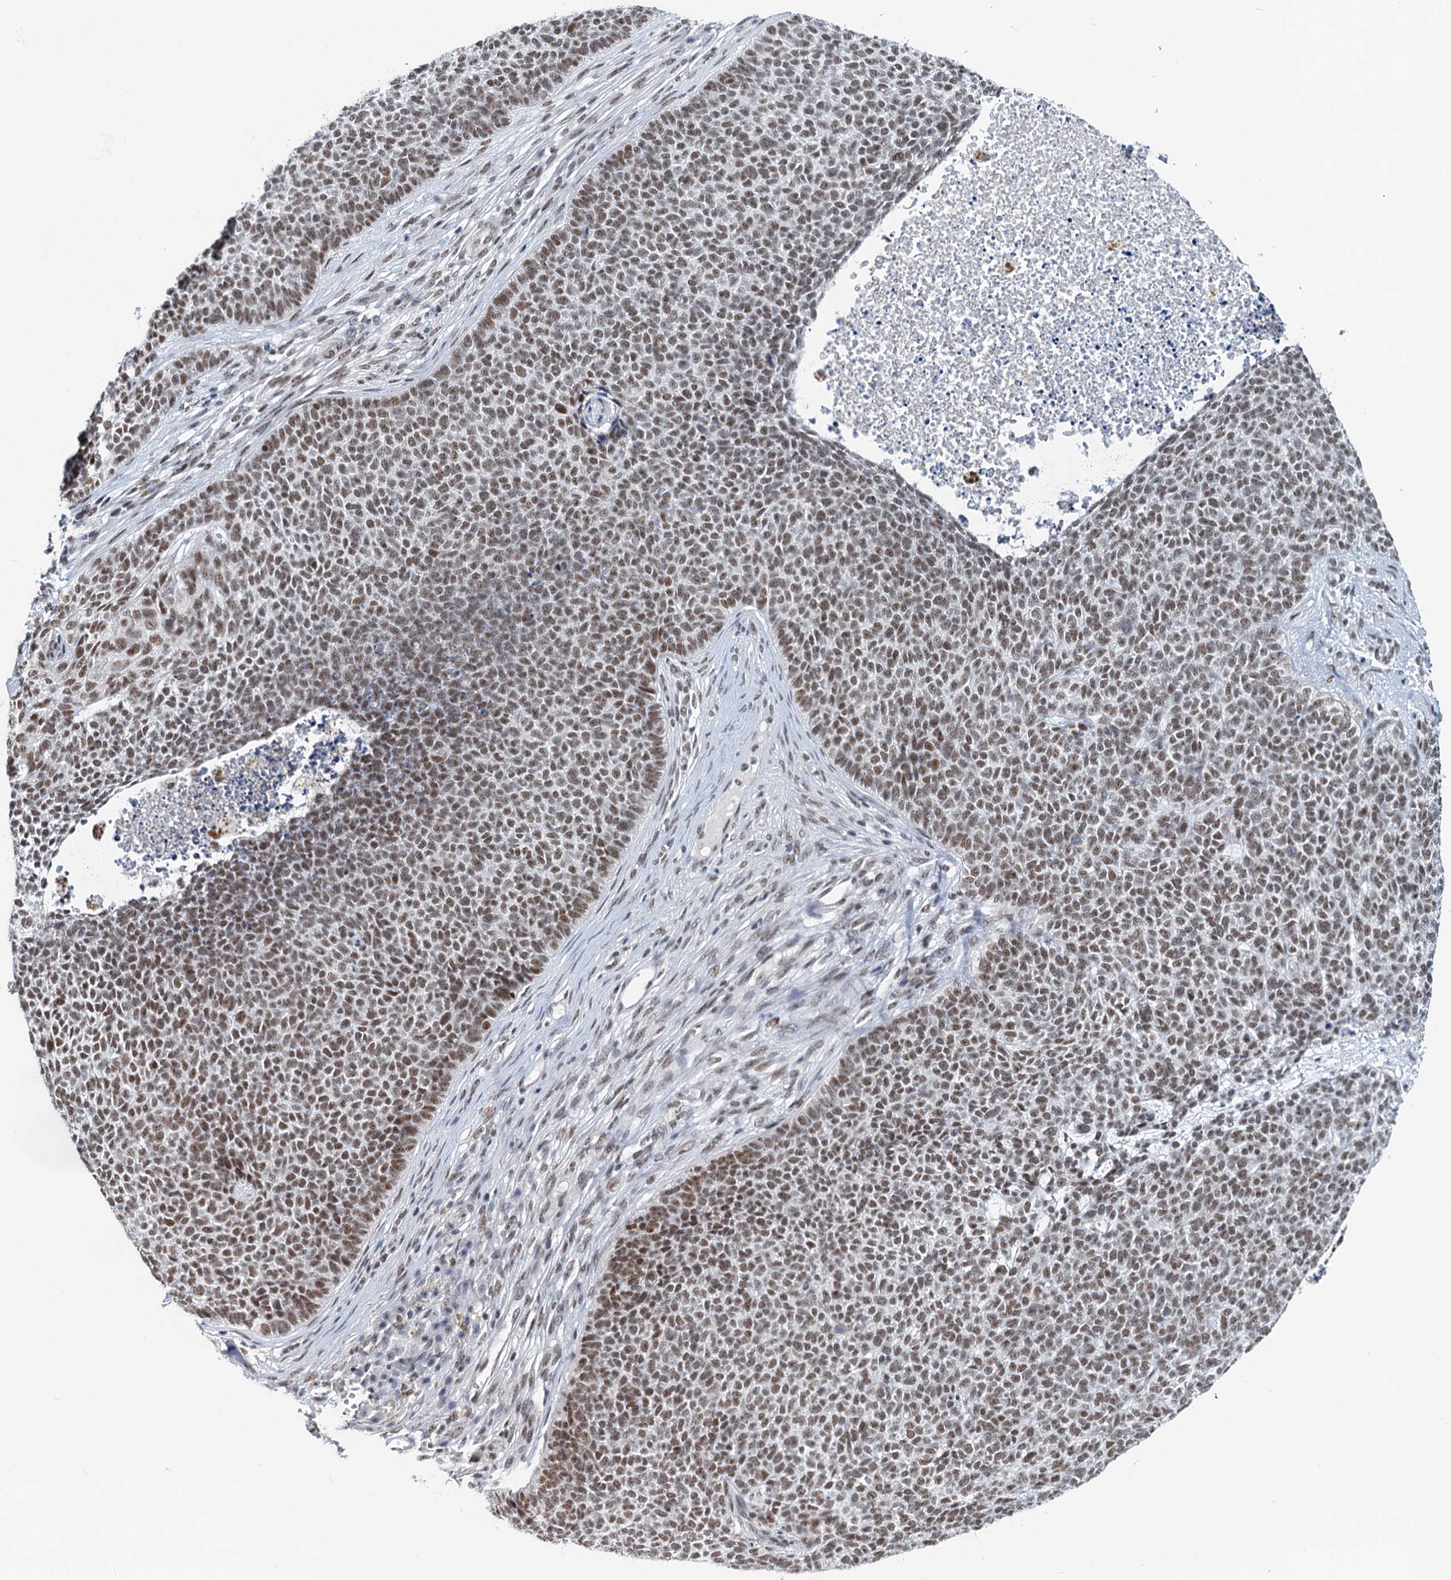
{"staining": {"intensity": "moderate", "quantity": ">75%", "location": "nuclear"}, "tissue": "skin cancer", "cell_type": "Tumor cells", "image_type": "cancer", "snomed": [{"axis": "morphology", "description": "Basal cell carcinoma"}, {"axis": "topography", "description": "Skin"}], "caption": "Moderate nuclear expression for a protein is present in about >75% of tumor cells of skin basal cell carcinoma using IHC.", "gene": "METTL14", "patient": {"sex": "female", "age": 84}}